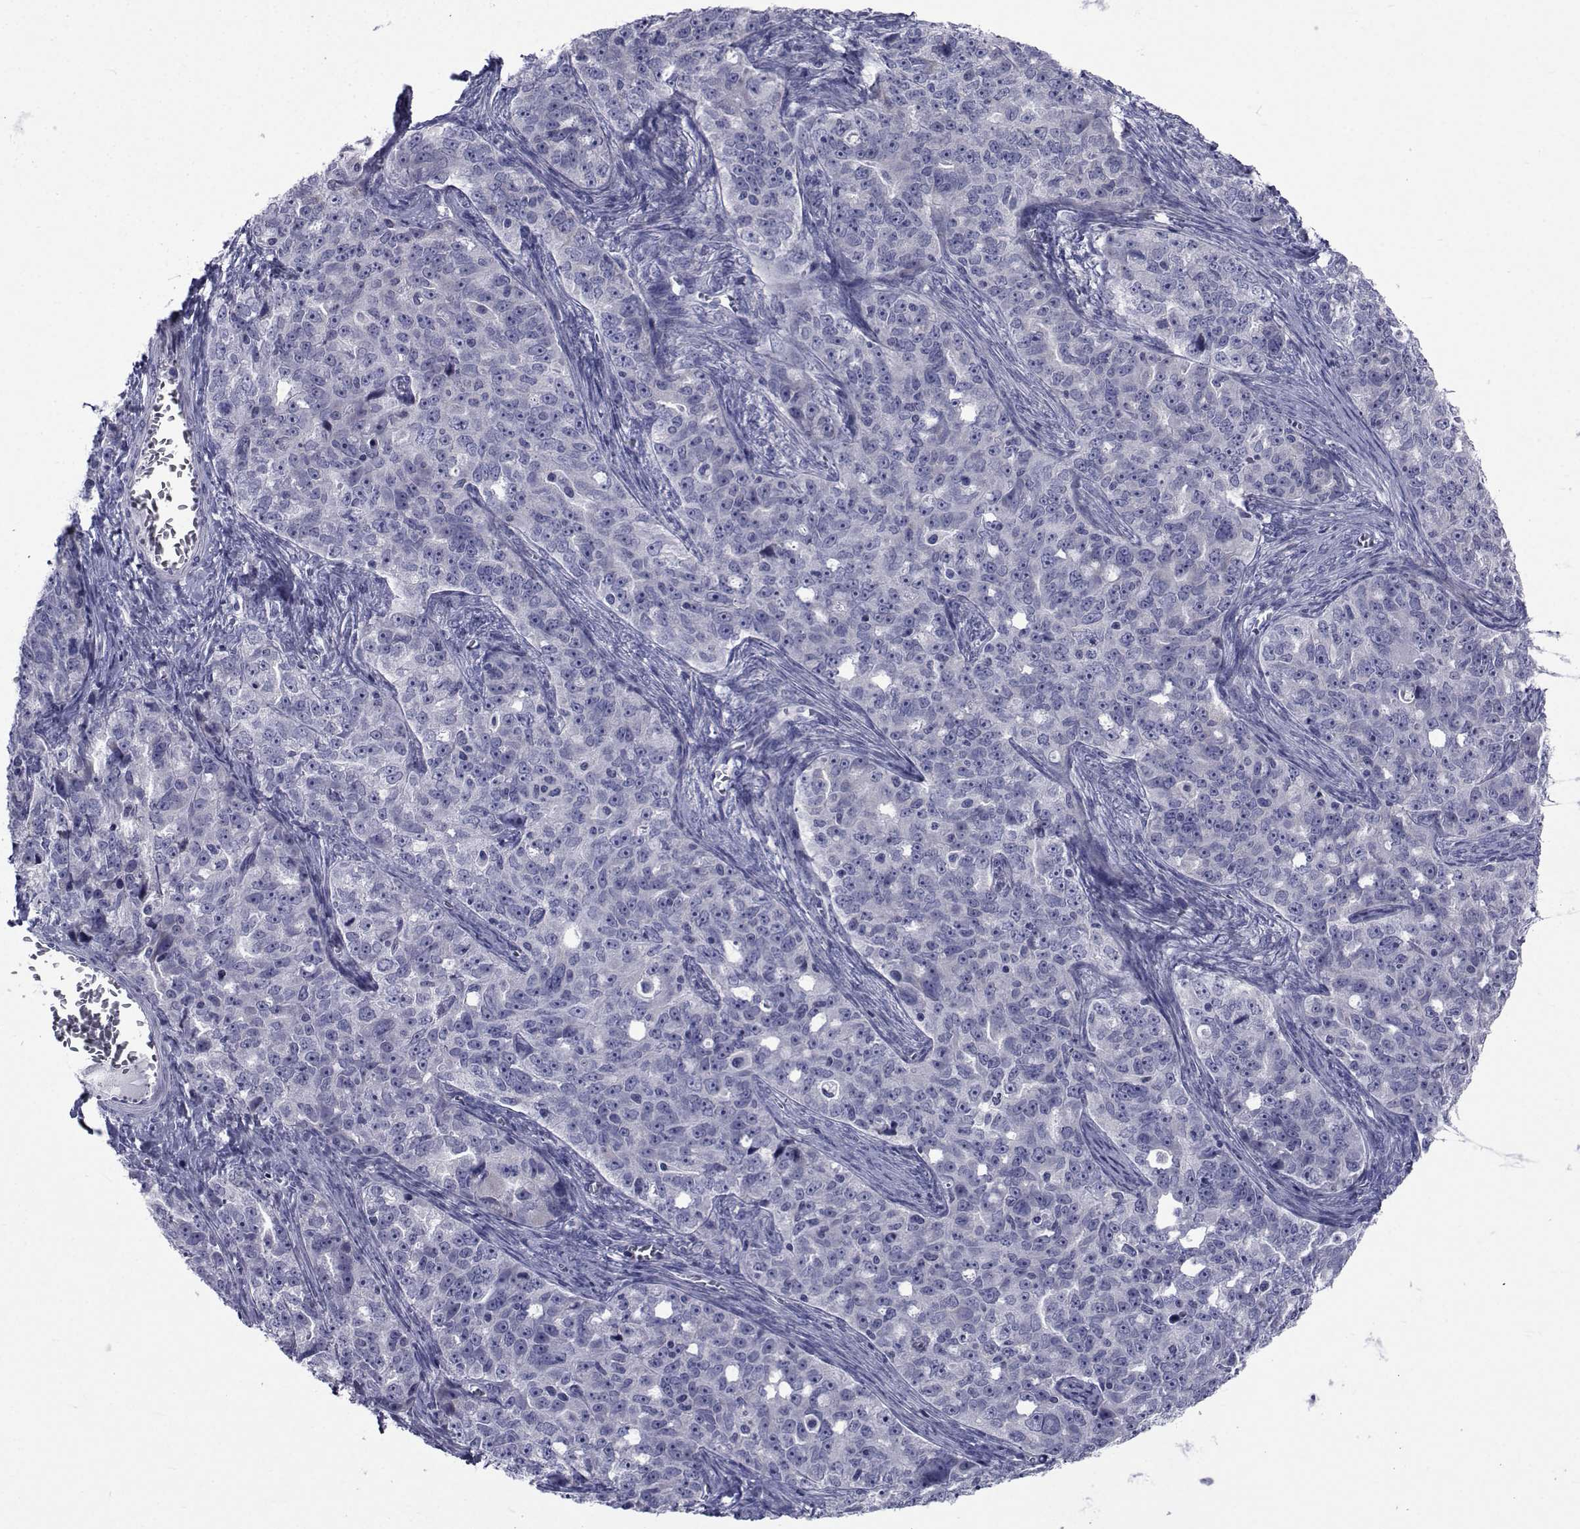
{"staining": {"intensity": "negative", "quantity": "none", "location": "none"}, "tissue": "ovarian cancer", "cell_type": "Tumor cells", "image_type": "cancer", "snomed": [{"axis": "morphology", "description": "Cystadenocarcinoma, serous, NOS"}, {"axis": "topography", "description": "Ovary"}], "caption": "IHC of human ovarian cancer displays no positivity in tumor cells.", "gene": "ROPN1", "patient": {"sex": "female", "age": 51}}